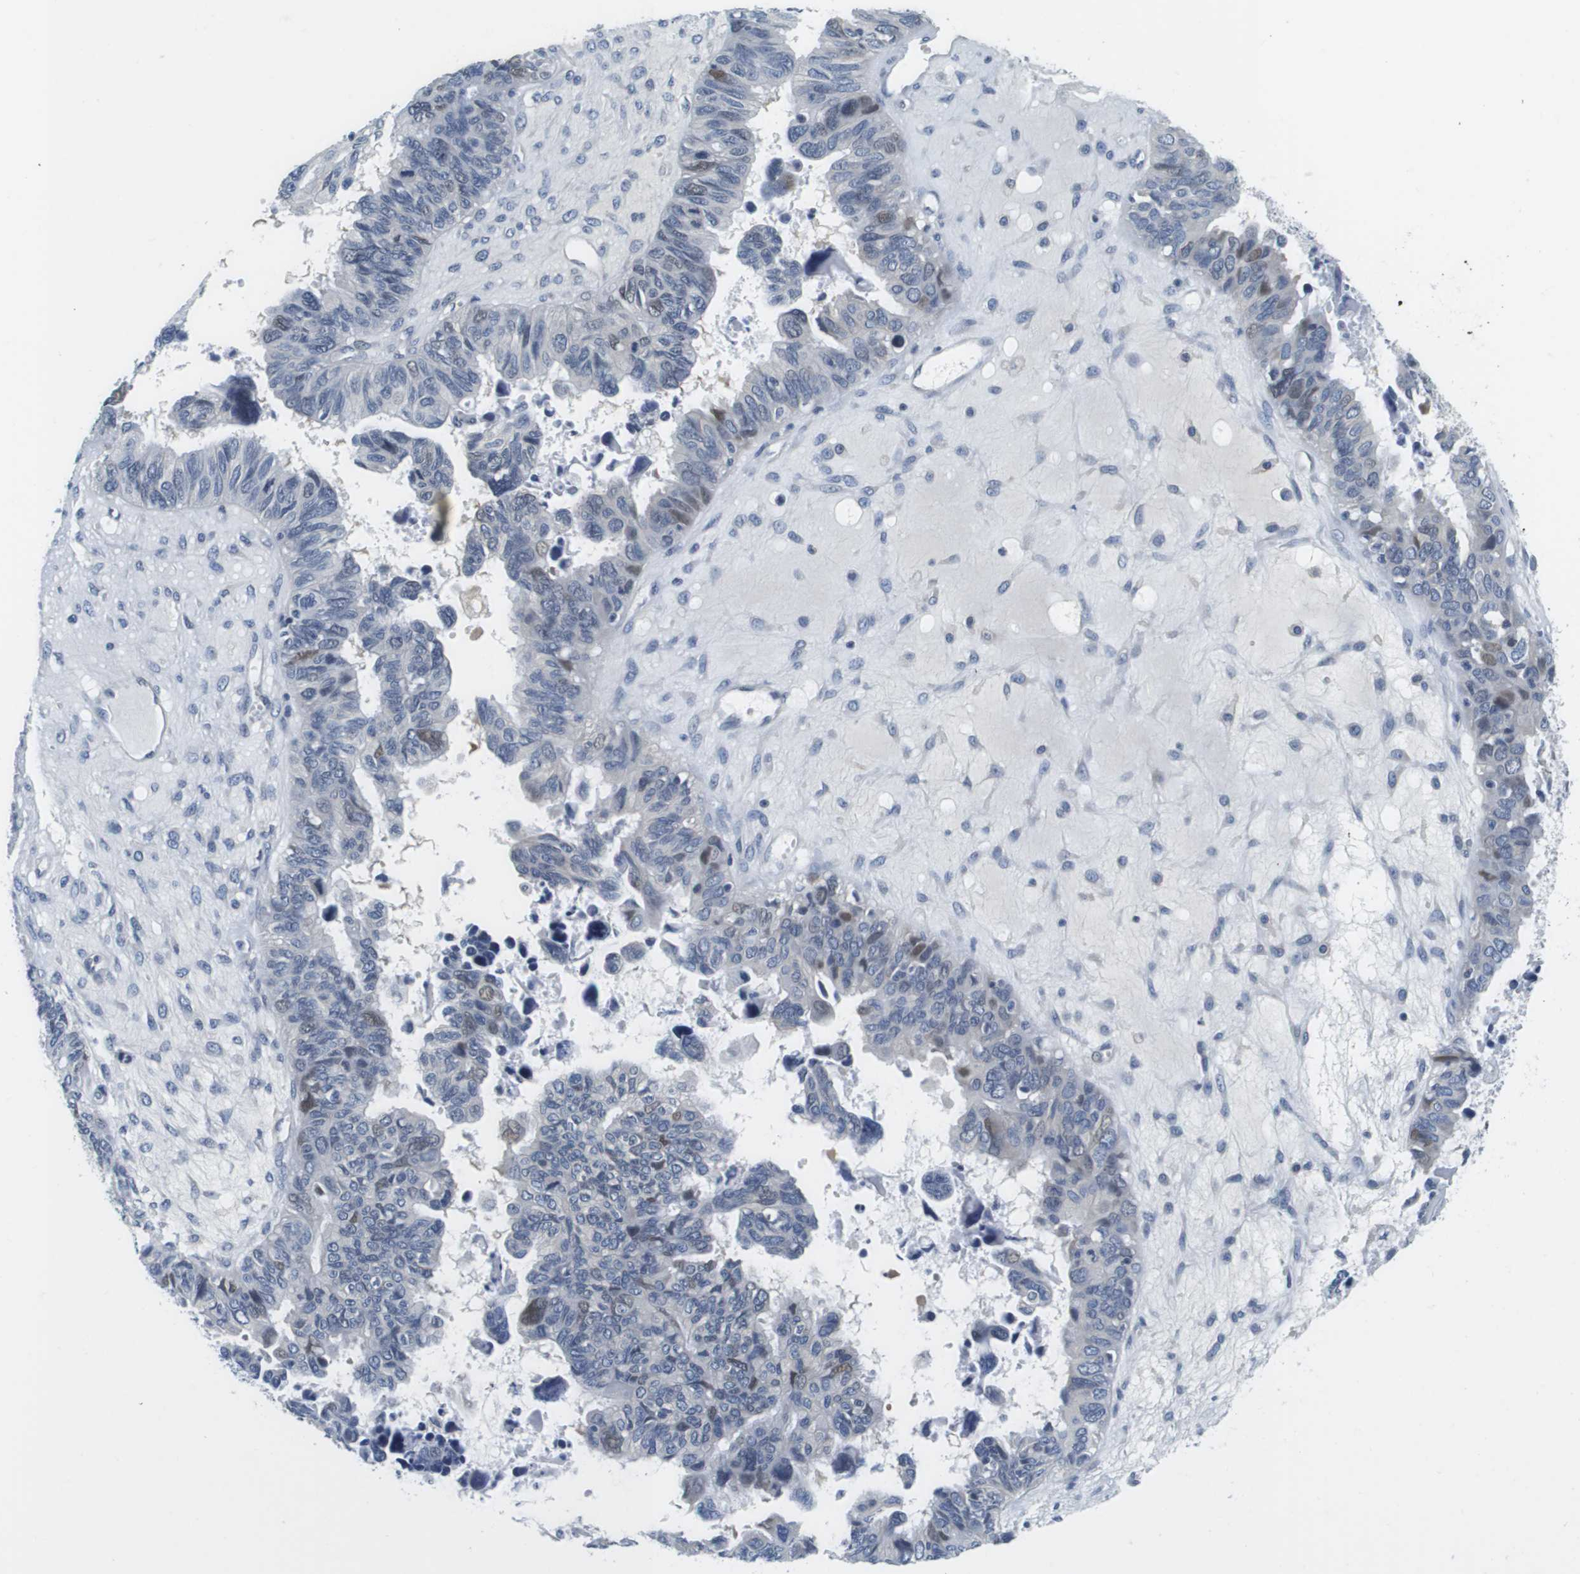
{"staining": {"intensity": "weak", "quantity": "<25%", "location": "nuclear"}, "tissue": "ovarian cancer", "cell_type": "Tumor cells", "image_type": "cancer", "snomed": [{"axis": "morphology", "description": "Cystadenocarcinoma, serous, NOS"}, {"axis": "topography", "description": "Ovary"}], "caption": "Tumor cells show no significant positivity in ovarian cancer (serous cystadenocarcinoma).", "gene": "KCNJ5", "patient": {"sex": "female", "age": 79}}